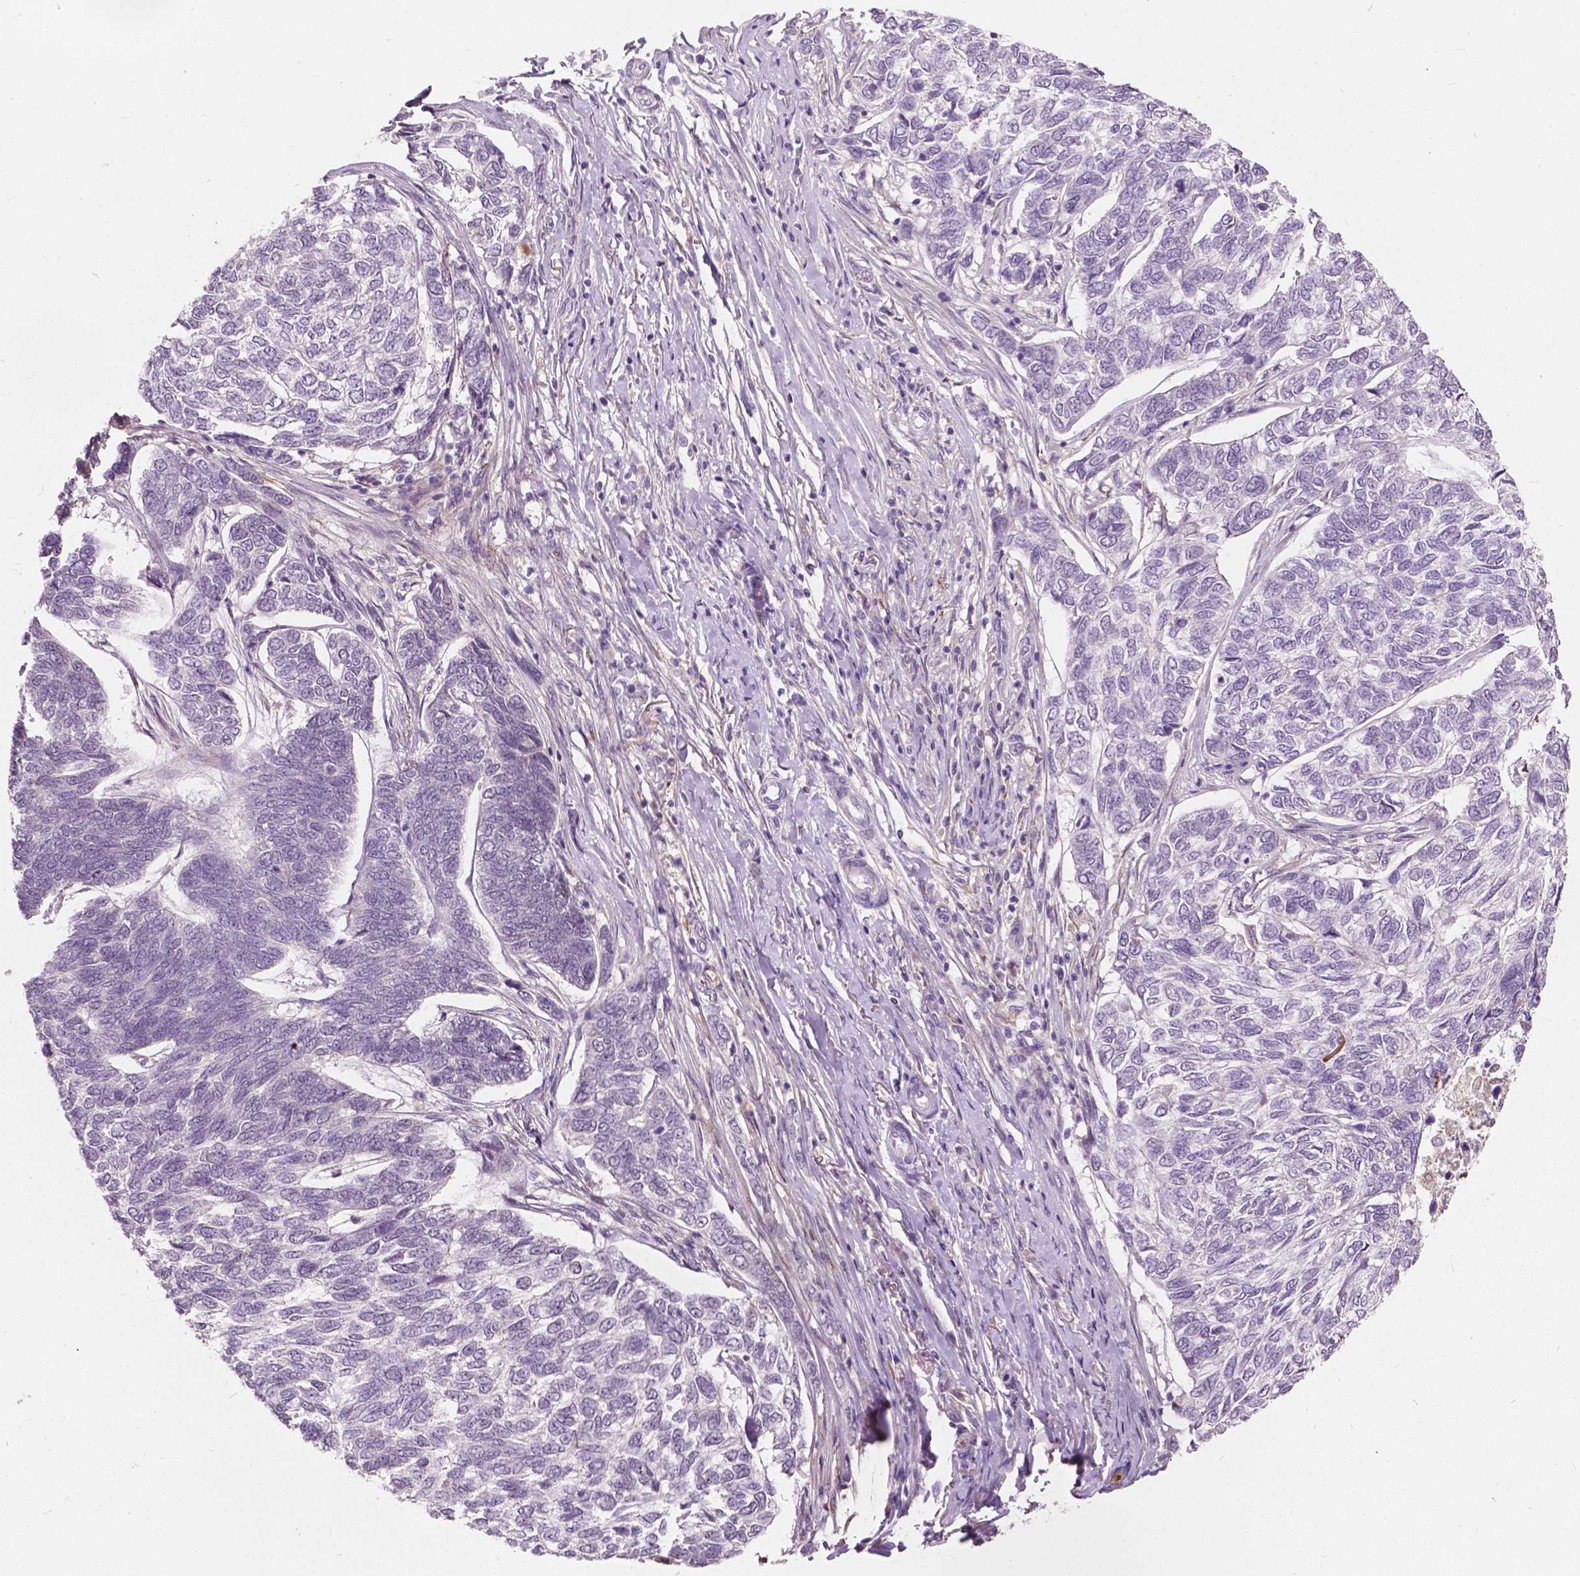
{"staining": {"intensity": "negative", "quantity": "none", "location": "none"}, "tissue": "skin cancer", "cell_type": "Tumor cells", "image_type": "cancer", "snomed": [{"axis": "morphology", "description": "Basal cell carcinoma"}, {"axis": "topography", "description": "Skin"}], "caption": "IHC image of neoplastic tissue: skin cancer (basal cell carcinoma) stained with DAB (3,3'-diaminobenzidine) exhibits no significant protein staining in tumor cells.", "gene": "DLX6", "patient": {"sex": "female", "age": 65}}